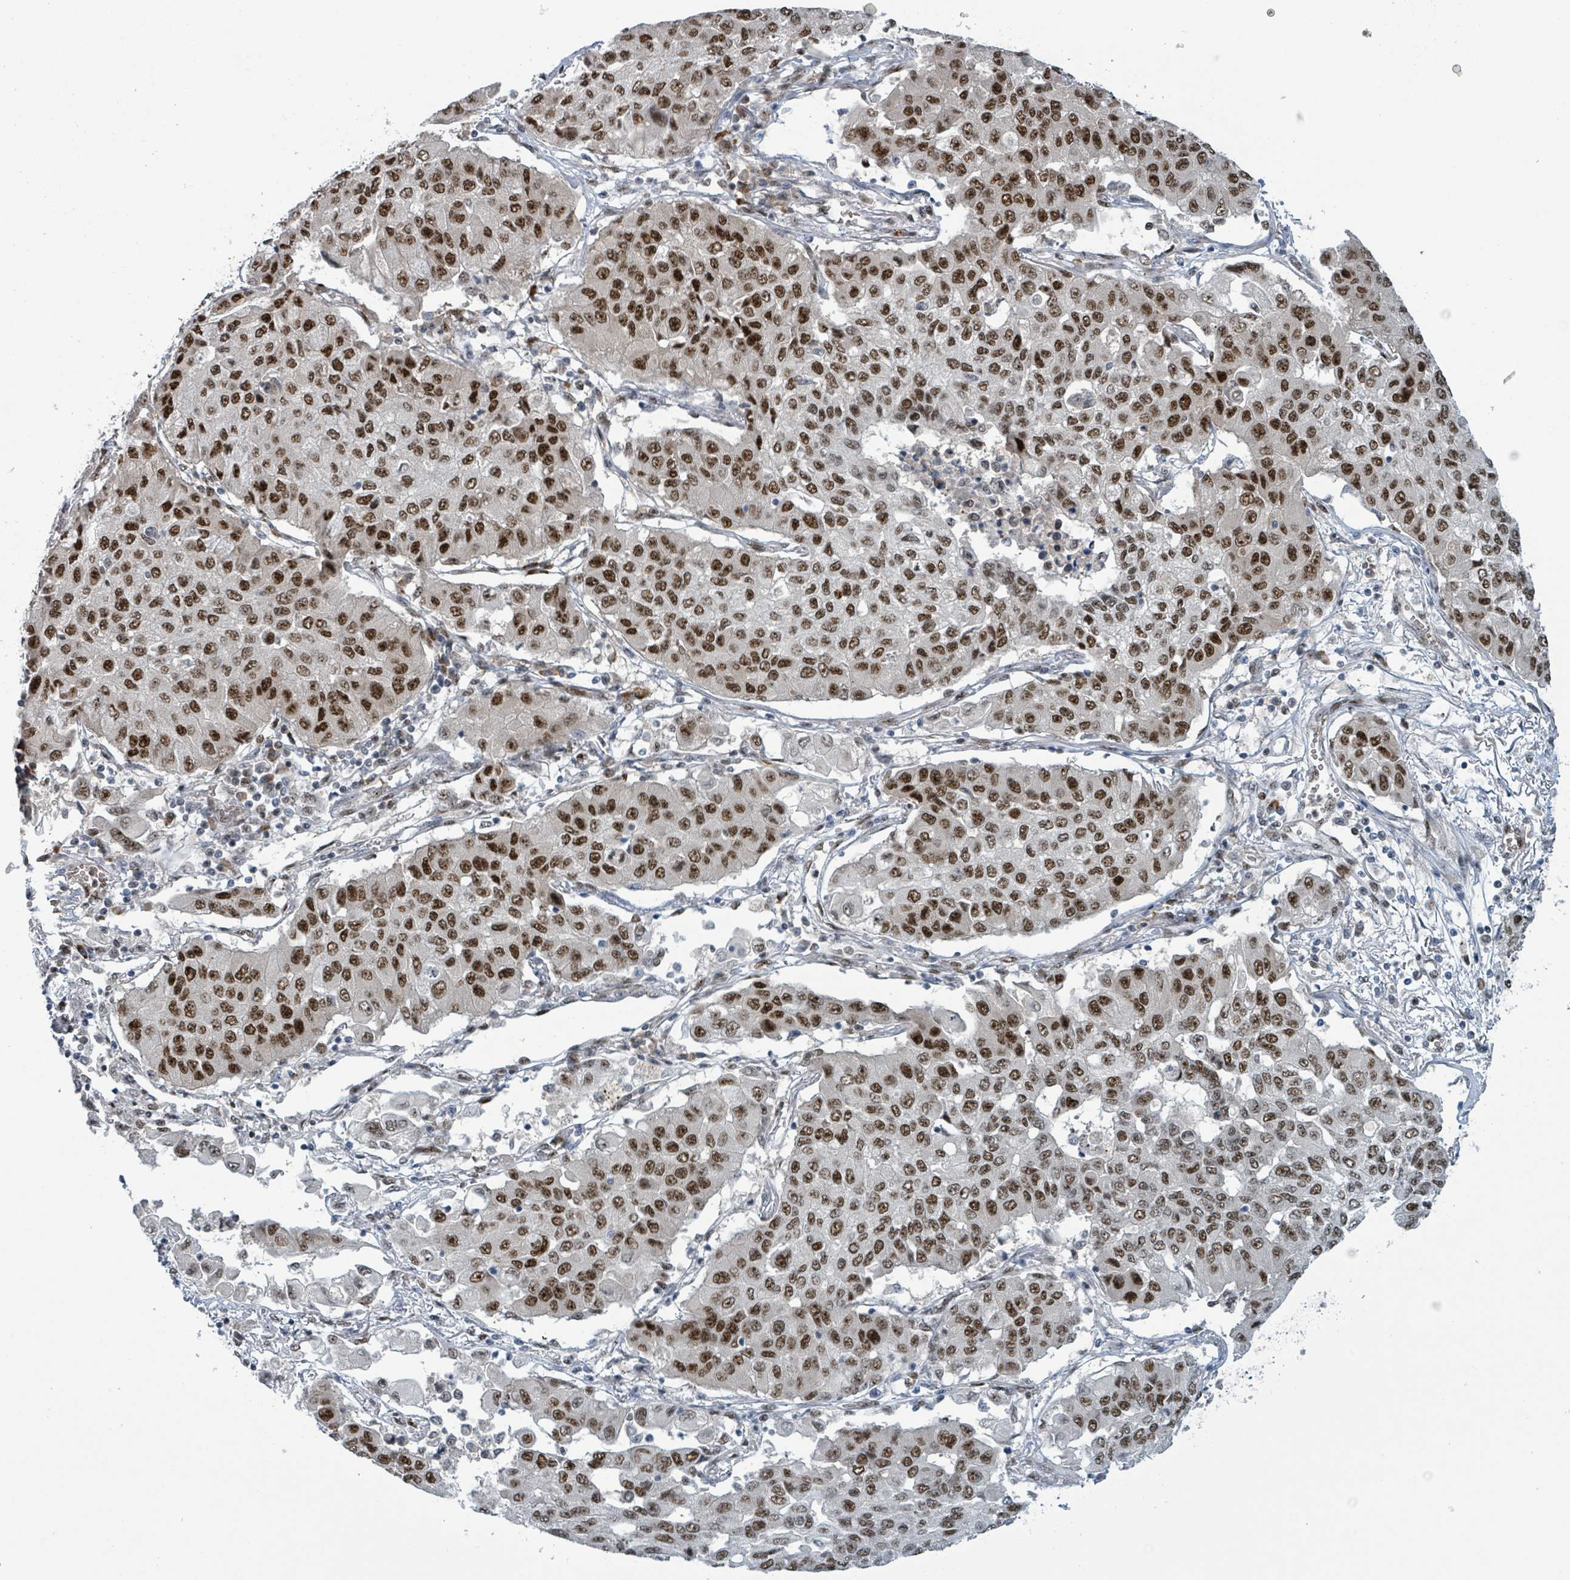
{"staining": {"intensity": "strong", "quantity": ">75%", "location": "nuclear"}, "tissue": "lung cancer", "cell_type": "Tumor cells", "image_type": "cancer", "snomed": [{"axis": "morphology", "description": "Squamous cell carcinoma, NOS"}, {"axis": "topography", "description": "Lung"}], "caption": "The micrograph reveals immunohistochemical staining of lung cancer (squamous cell carcinoma). There is strong nuclear expression is appreciated in approximately >75% of tumor cells.", "gene": "KLF3", "patient": {"sex": "male", "age": 74}}